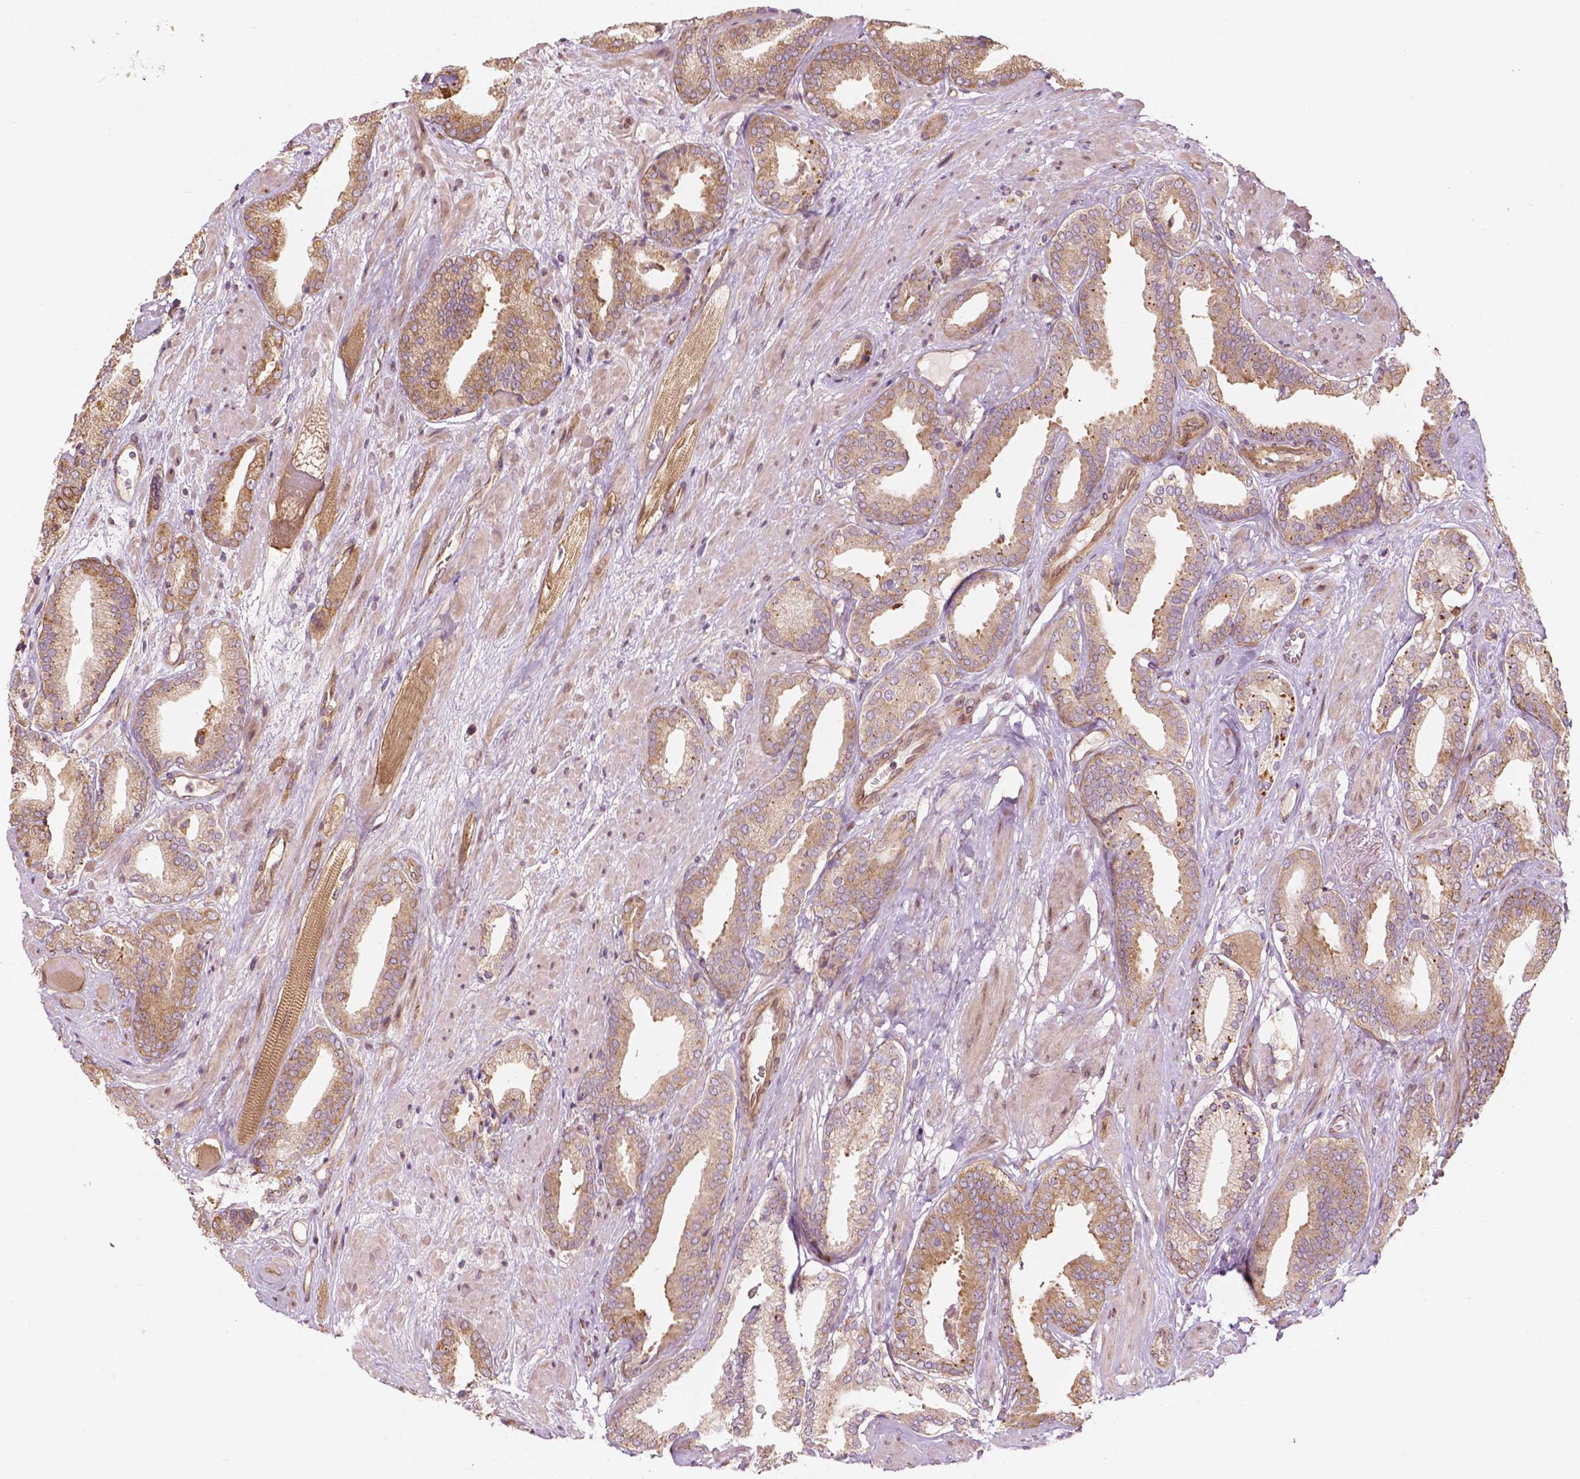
{"staining": {"intensity": "moderate", "quantity": ">75%", "location": "cytoplasmic/membranous"}, "tissue": "prostate cancer", "cell_type": "Tumor cells", "image_type": "cancer", "snomed": [{"axis": "morphology", "description": "Adenocarcinoma, High grade"}, {"axis": "topography", "description": "Prostate"}], "caption": "The photomicrograph shows a brown stain indicating the presence of a protein in the cytoplasmic/membranous of tumor cells in prostate cancer (high-grade adenocarcinoma).", "gene": "G3BP1", "patient": {"sex": "male", "age": 56}}